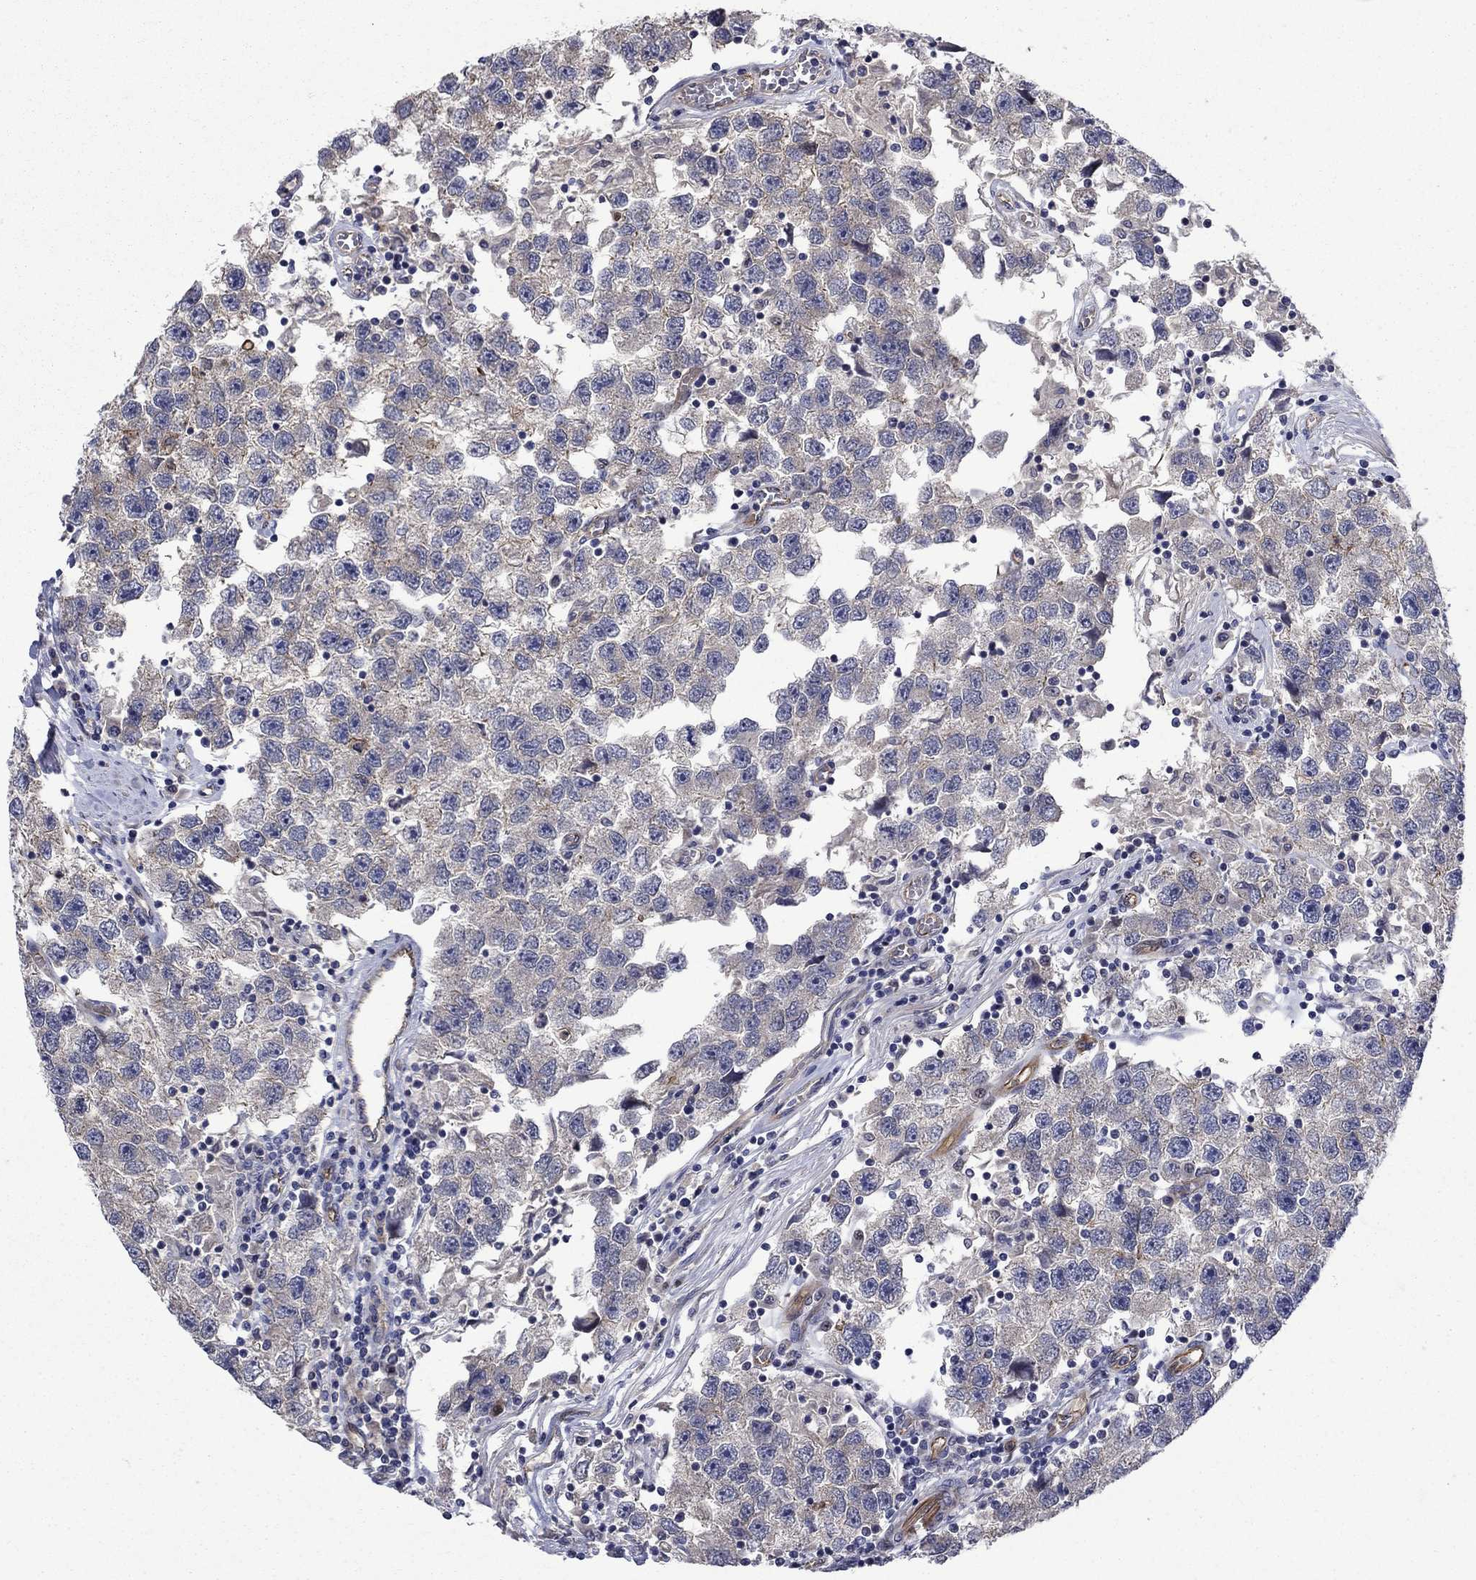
{"staining": {"intensity": "moderate", "quantity": "<25%", "location": "cytoplasmic/membranous"}, "tissue": "testis cancer", "cell_type": "Tumor cells", "image_type": "cancer", "snomed": [{"axis": "morphology", "description": "Seminoma, NOS"}, {"axis": "topography", "description": "Testis"}], "caption": "High-magnification brightfield microscopy of seminoma (testis) stained with DAB (3,3'-diaminobenzidine) (brown) and counterstained with hematoxylin (blue). tumor cells exhibit moderate cytoplasmic/membranous positivity is appreciated in about<25% of cells.", "gene": "SLC7A1", "patient": {"sex": "male", "age": 26}}